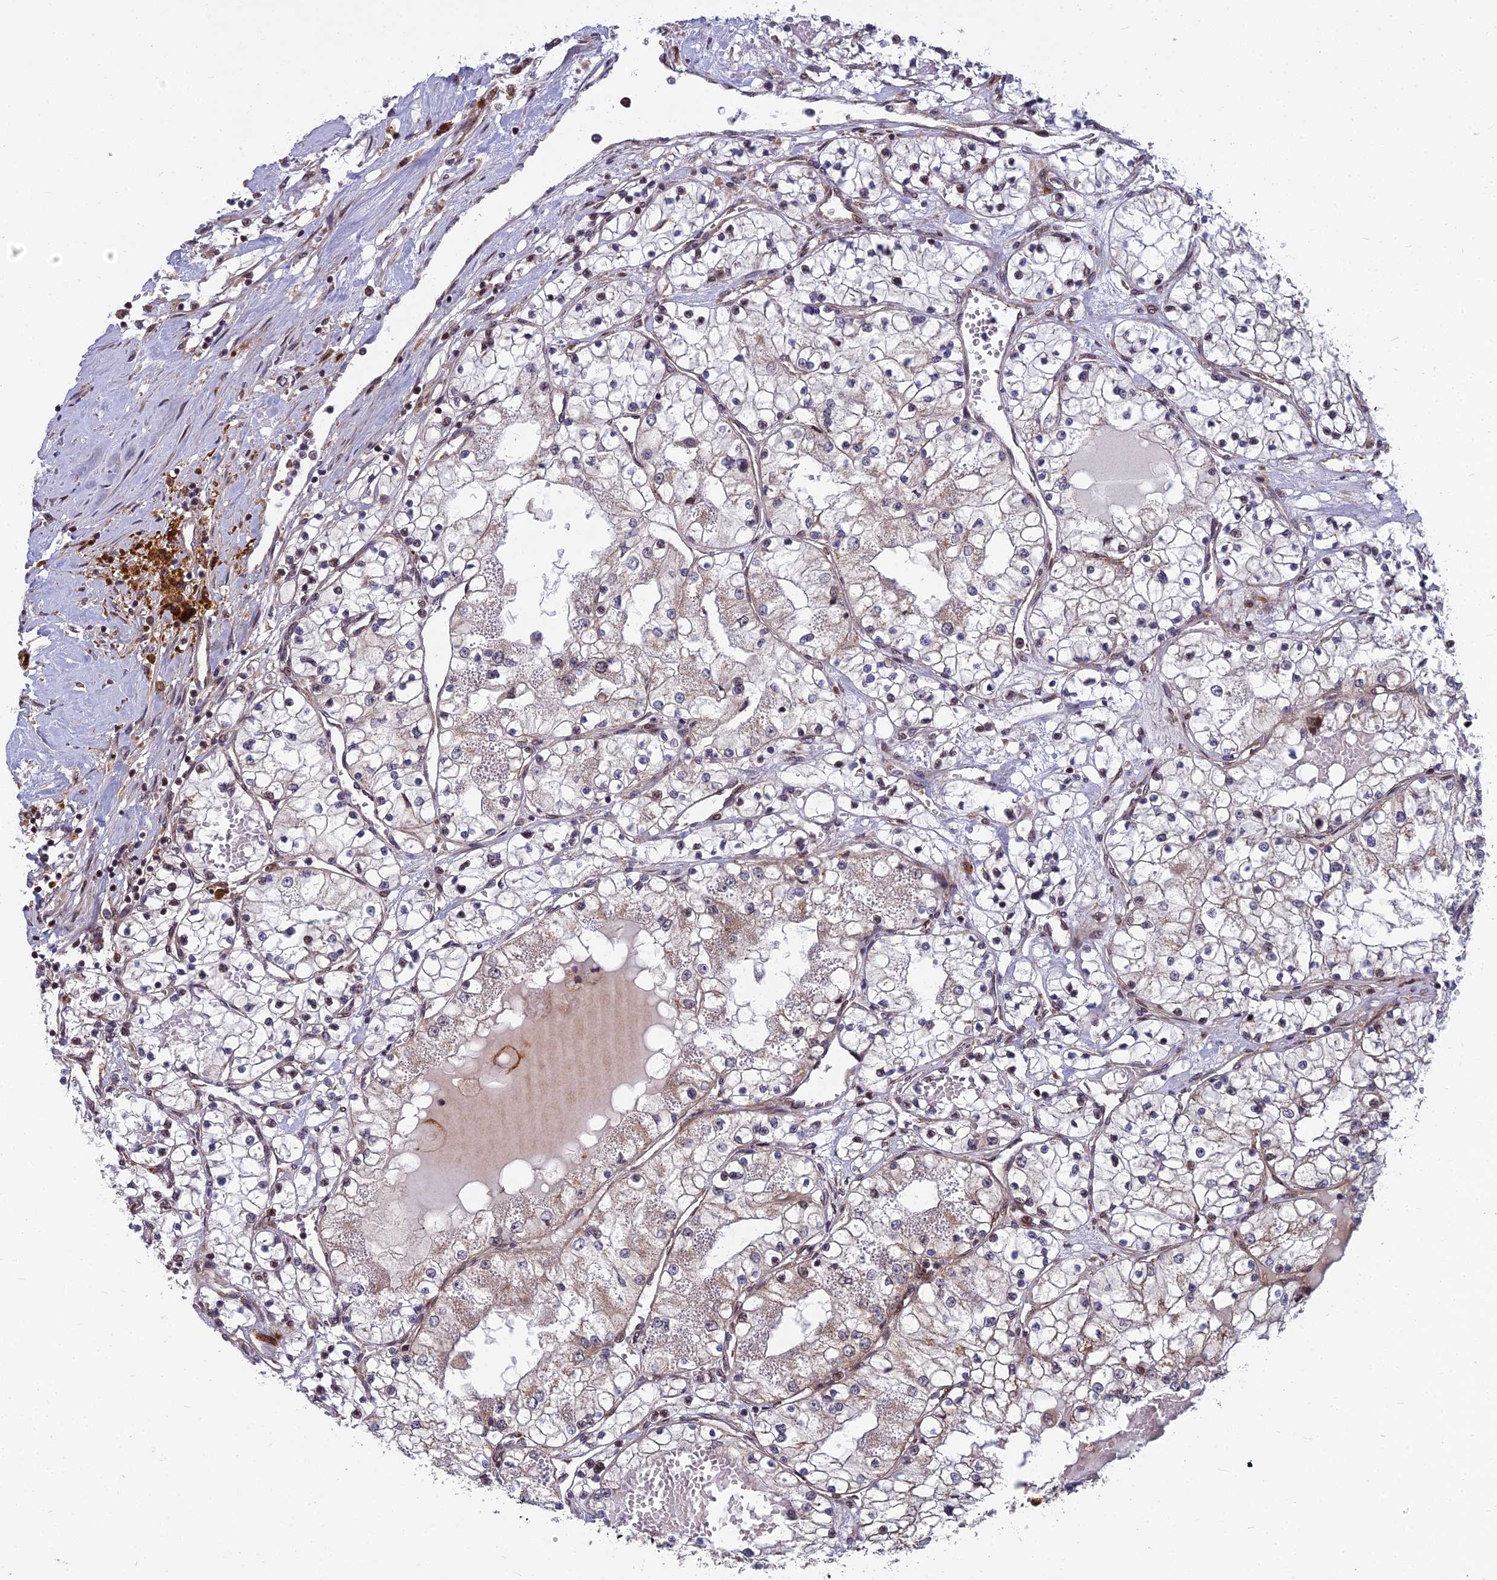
{"staining": {"intensity": "weak", "quantity": "<25%", "location": "cytoplasmic/membranous,nuclear"}, "tissue": "renal cancer", "cell_type": "Tumor cells", "image_type": "cancer", "snomed": [{"axis": "morphology", "description": "Normal tissue, NOS"}, {"axis": "morphology", "description": "Adenocarcinoma, NOS"}, {"axis": "topography", "description": "Kidney"}], "caption": "IHC photomicrograph of neoplastic tissue: adenocarcinoma (renal) stained with DAB (3,3'-diaminobenzidine) exhibits no significant protein expression in tumor cells.", "gene": "COMMD2", "patient": {"sex": "male", "age": 68}}